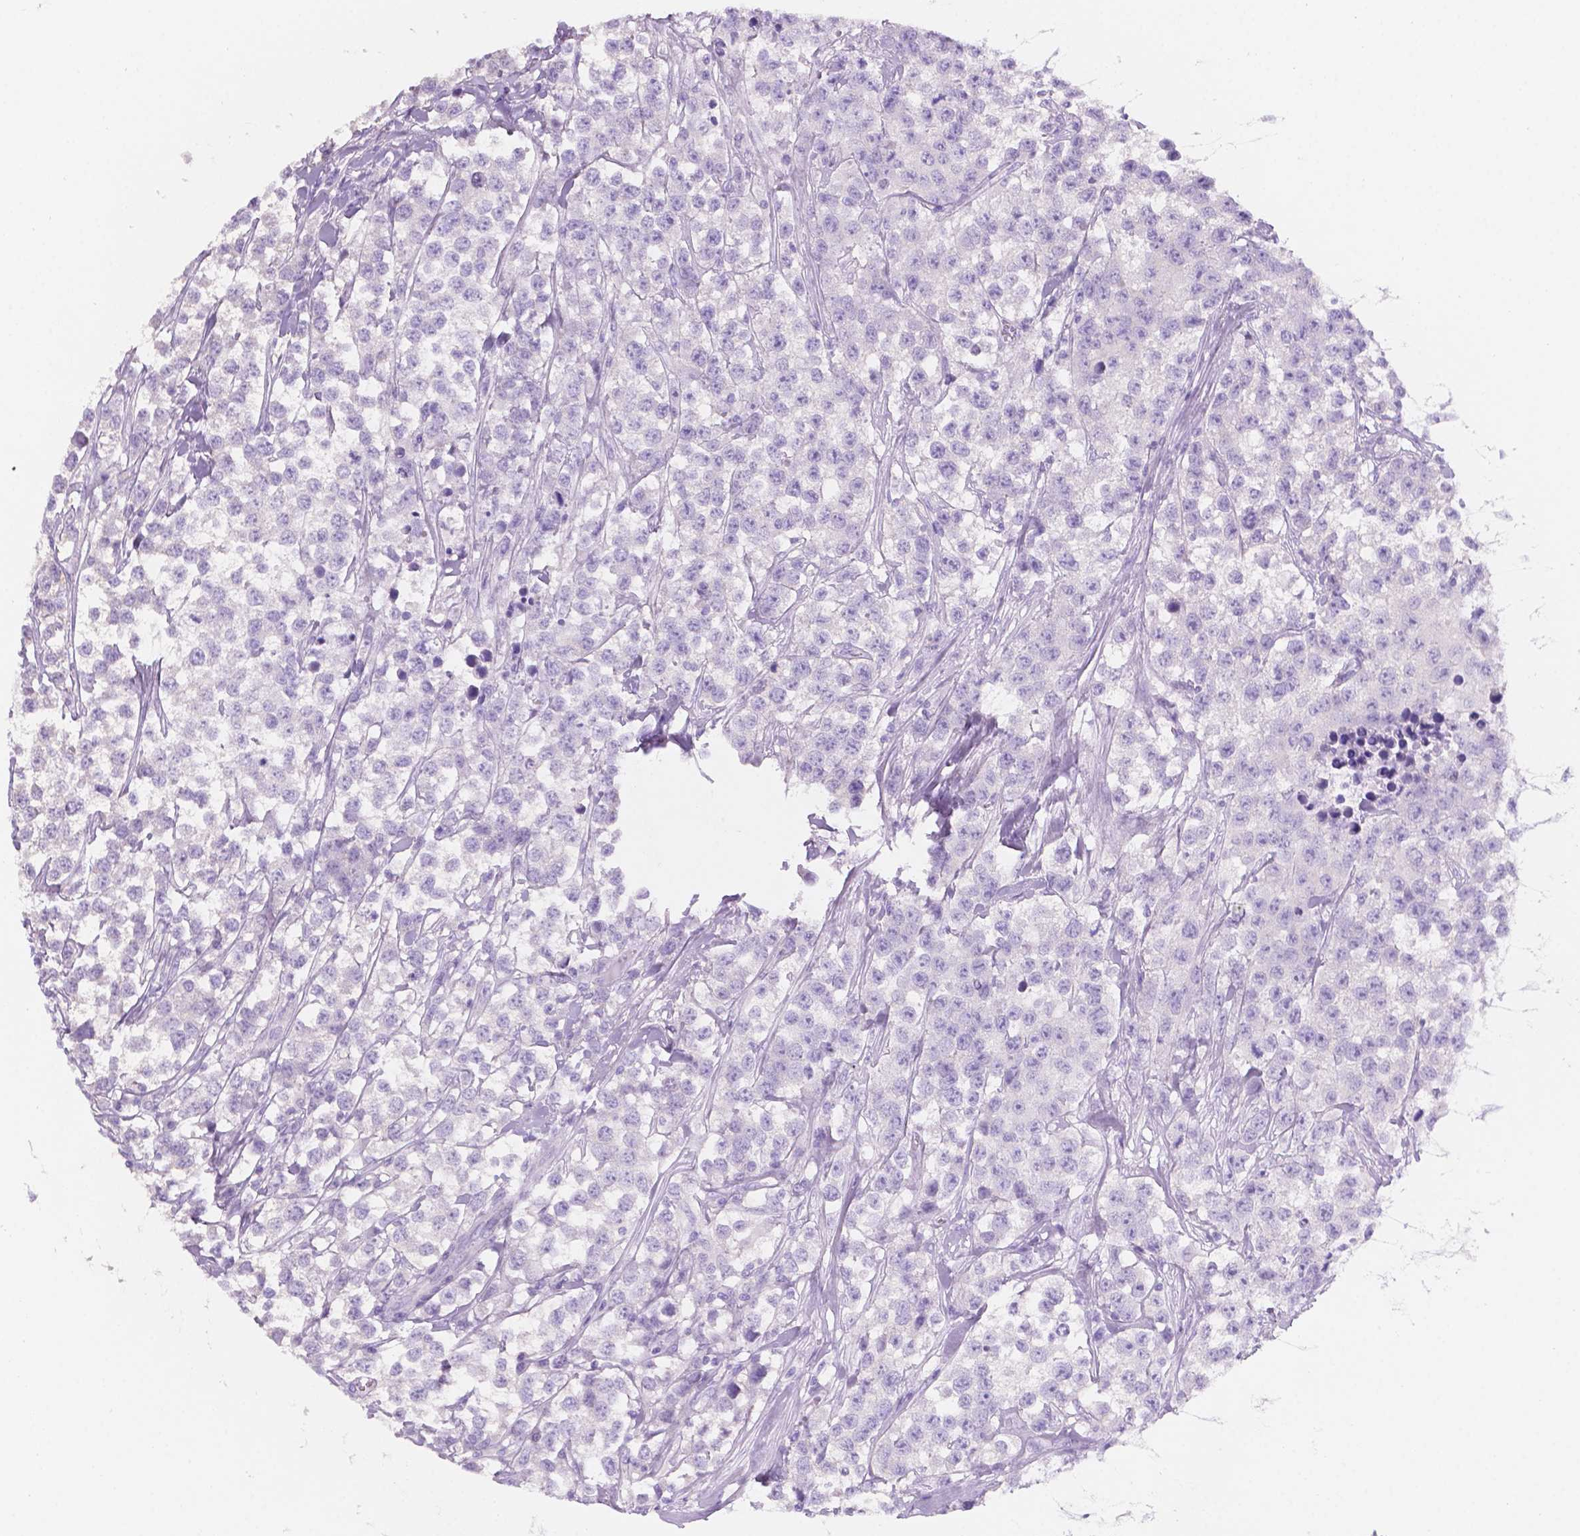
{"staining": {"intensity": "negative", "quantity": "none", "location": "none"}, "tissue": "testis cancer", "cell_type": "Tumor cells", "image_type": "cancer", "snomed": [{"axis": "morphology", "description": "Seminoma, NOS"}, {"axis": "topography", "description": "Testis"}], "caption": "DAB (3,3'-diaminobenzidine) immunohistochemical staining of testis cancer (seminoma) exhibits no significant positivity in tumor cells.", "gene": "SBSN", "patient": {"sex": "male", "age": 59}}